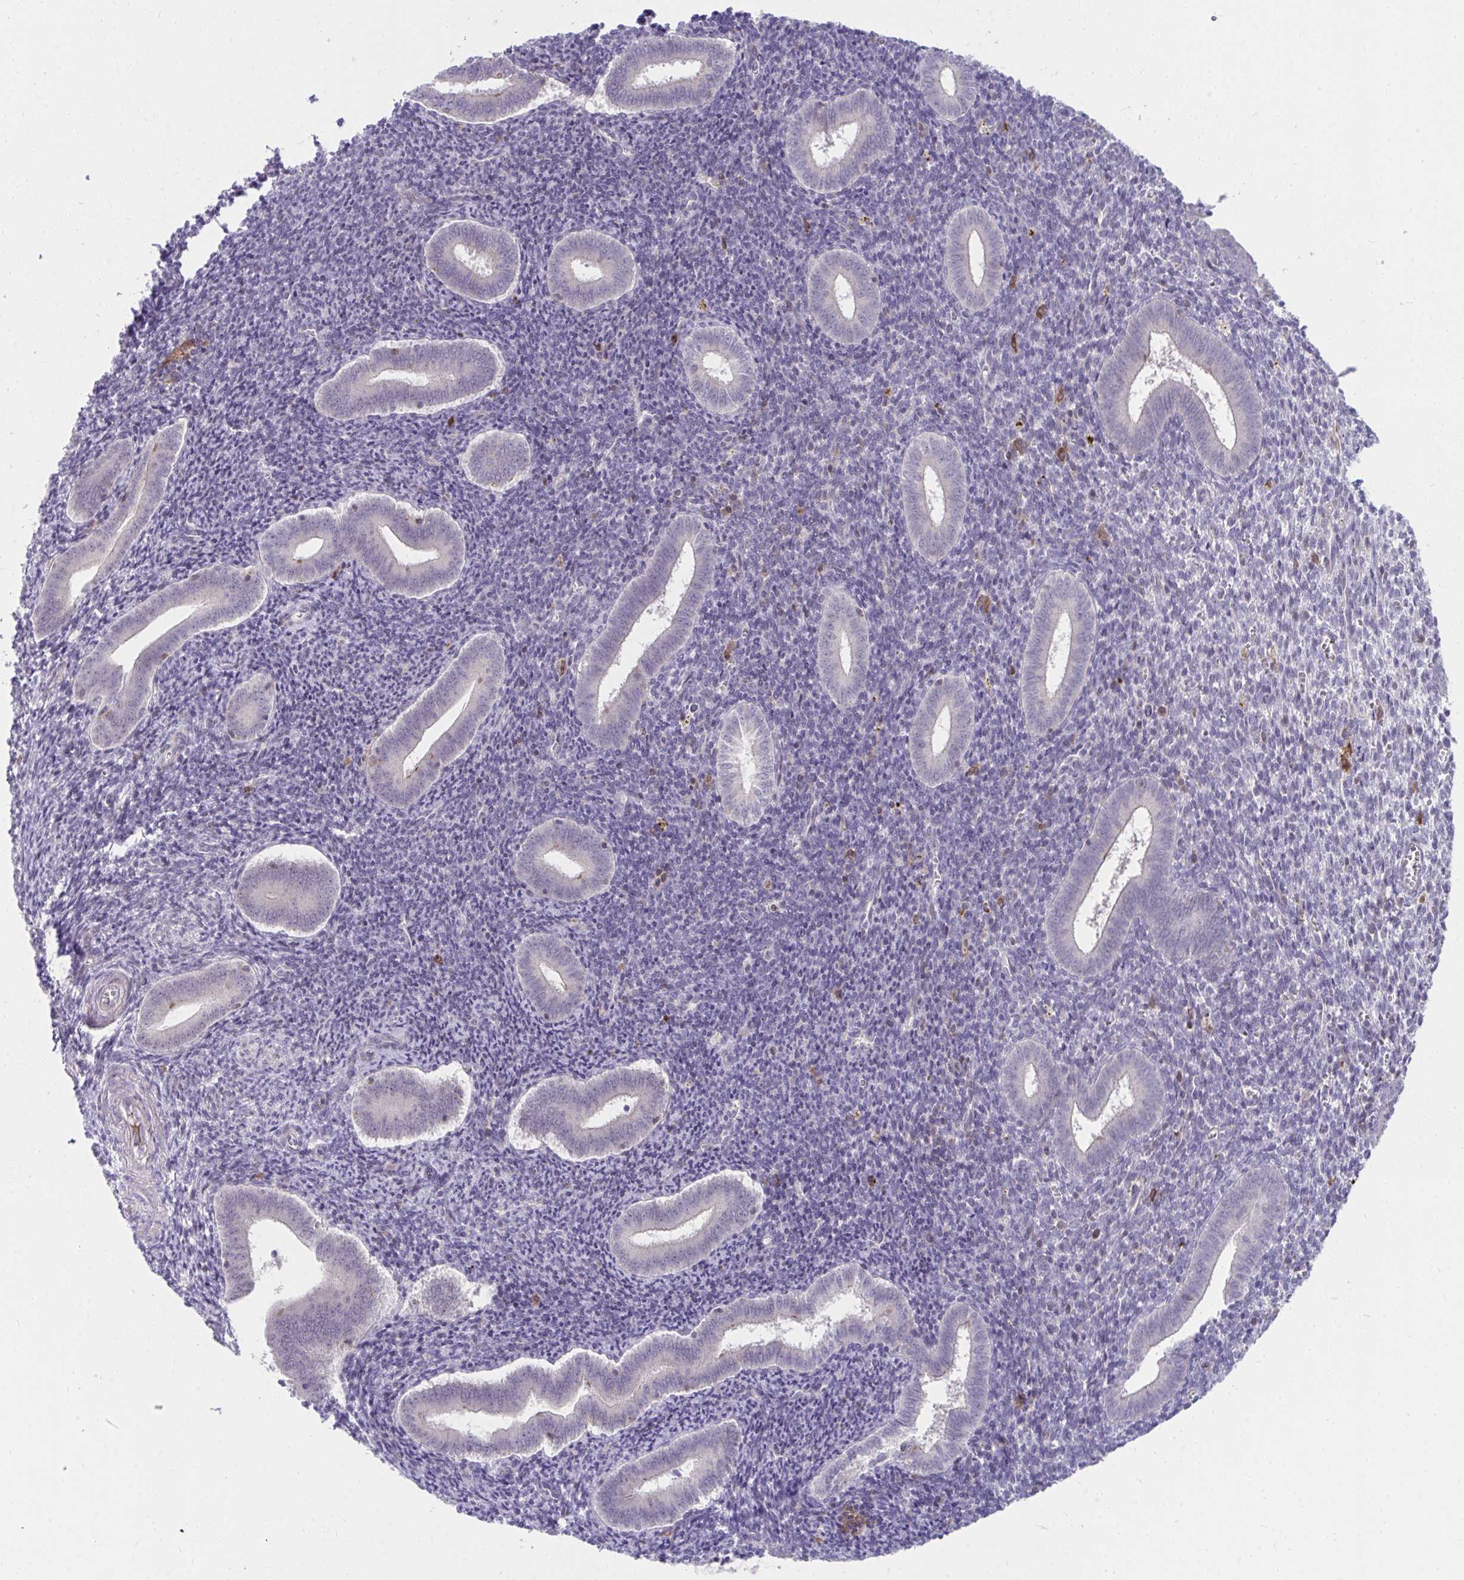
{"staining": {"intensity": "negative", "quantity": "none", "location": "none"}, "tissue": "endometrium", "cell_type": "Cells in endometrial stroma", "image_type": "normal", "snomed": [{"axis": "morphology", "description": "Normal tissue, NOS"}, {"axis": "topography", "description": "Endometrium"}], "caption": "DAB immunohistochemical staining of normal human endometrium reveals no significant expression in cells in endometrial stroma. (Stains: DAB (3,3'-diaminobenzidine) immunohistochemistry (IHC) with hematoxylin counter stain, Microscopy: brightfield microscopy at high magnification).", "gene": "SLAMF7", "patient": {"sex": "female", "age": 25}}